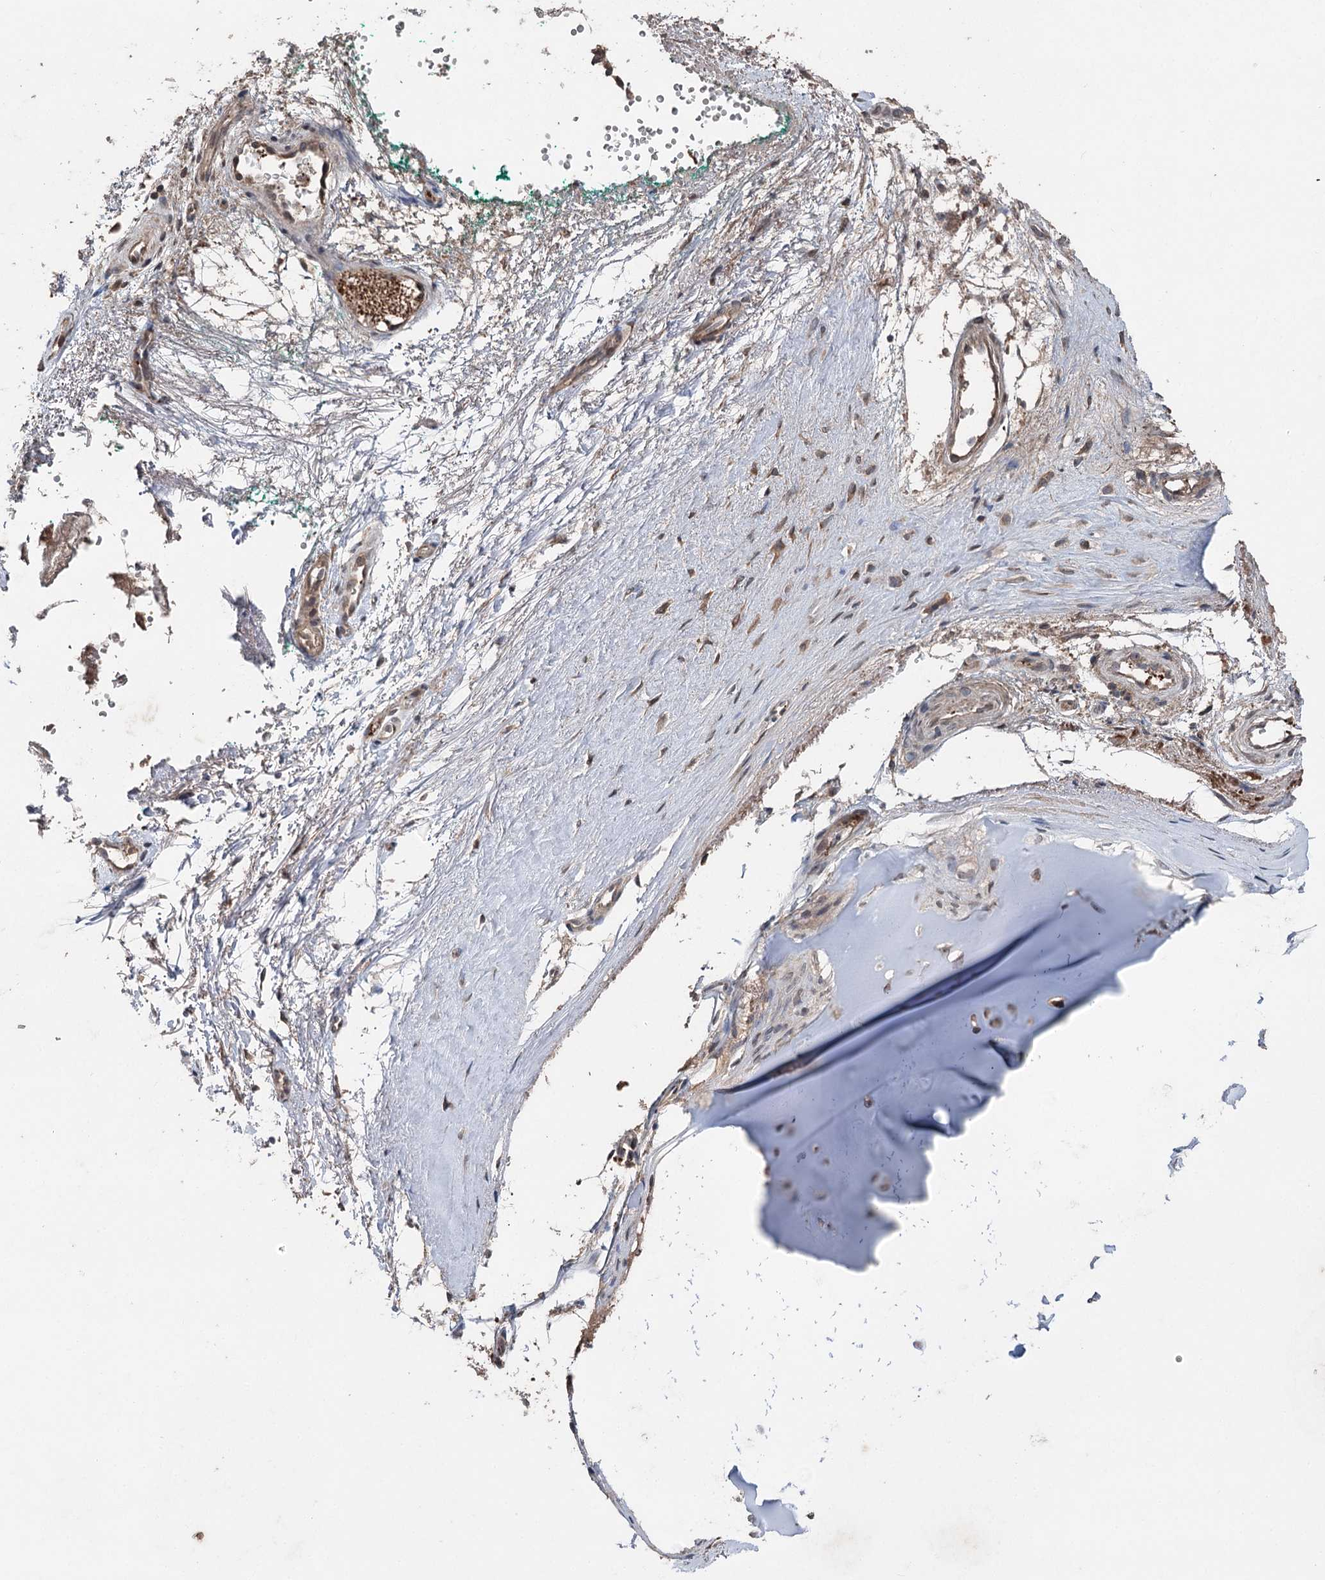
{"staining": {"intensity": "moderate", "quantity": "25%-75%", "location": "cytoplasmic/membranous"}, "tissue": "adipose tissue", "cell_type": "Adipocytes", "image_type": "normal", "snomed": [{"axis": "morphology", "description": "Normal tissue, NOS"}, {"axis": "morphology", "description": "Basal cell carcinoma"}, {"axis": "topography", "description": "Cartilage tissue"}, {"axis": "topography", "description": "Nasopharynx"}, {"axis": "topography", "description": "Oral tissue"}], "caption": "An immunohistochemistry (IHC) micrograph of normal tissue is shown. Protein staining in brown highlights moderate cytoplasmic/membranous positivity in adipose tissue within adipocytes.", "gene": "MAPK8IP2", "patient": {"sex": "female", "age": 77}}